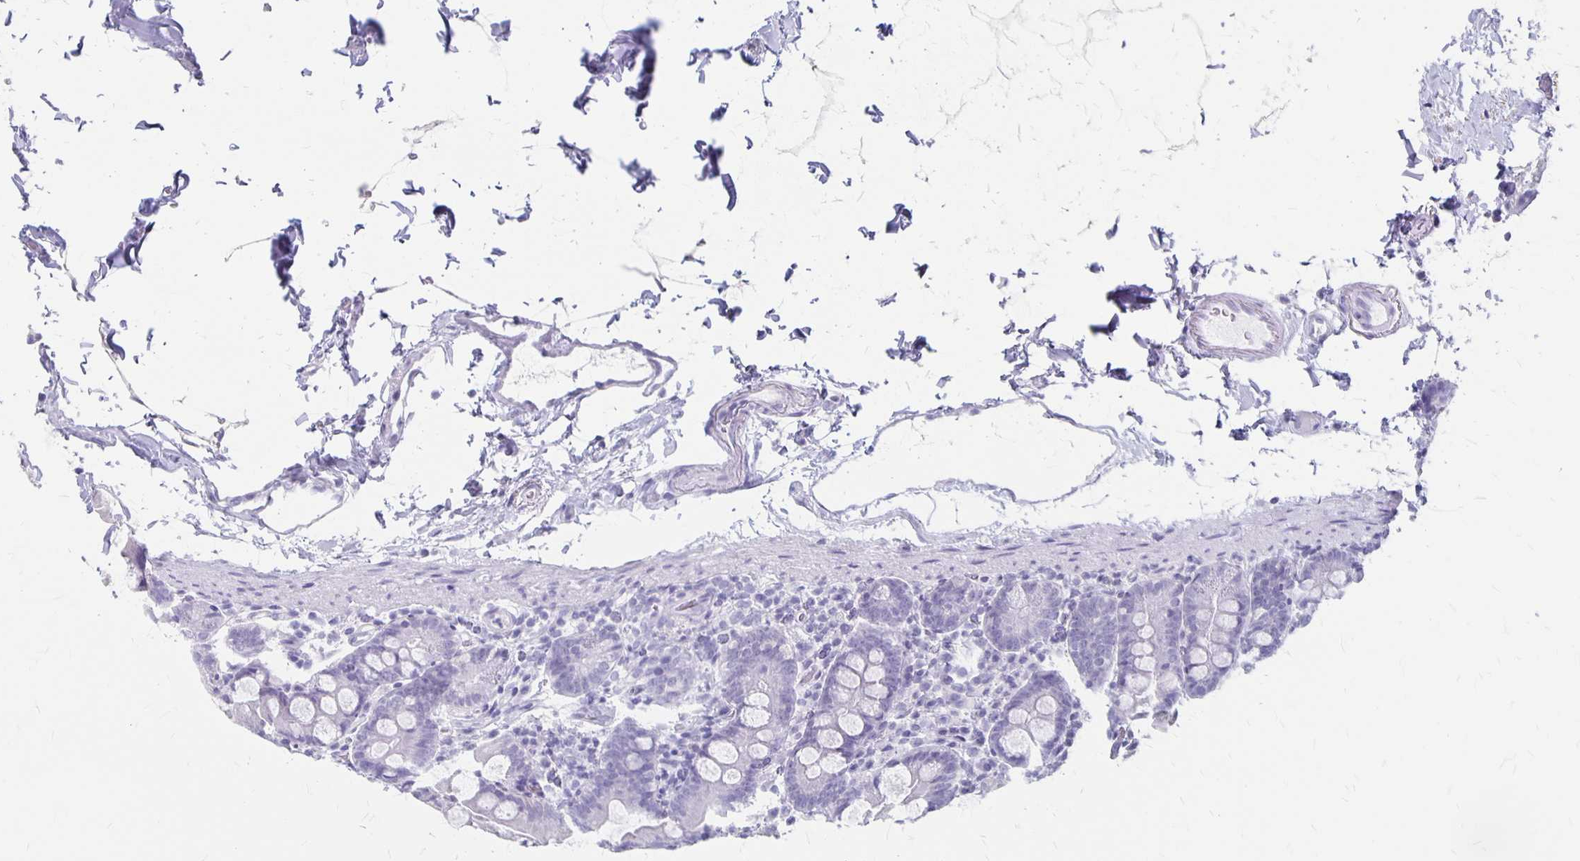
{"staining": {"intensity": "negative", "quantity": "none", "location": "none"}, "tissue": "small intestine", "cell_type": "Glandular cells", "image_type": "normal", "snomed": [{"axis": "morphology", "description": "Normal tissue, NOS"}, {"axis": "topography", "description": "Small intestine"}], "caption": "This is a image of immunohistochemistry (IHC) staining of normal small intestine, which shows no expression in glandular cells.", "gene": "MAGEC2", "patient": {"sex": "female", "age": 68}}